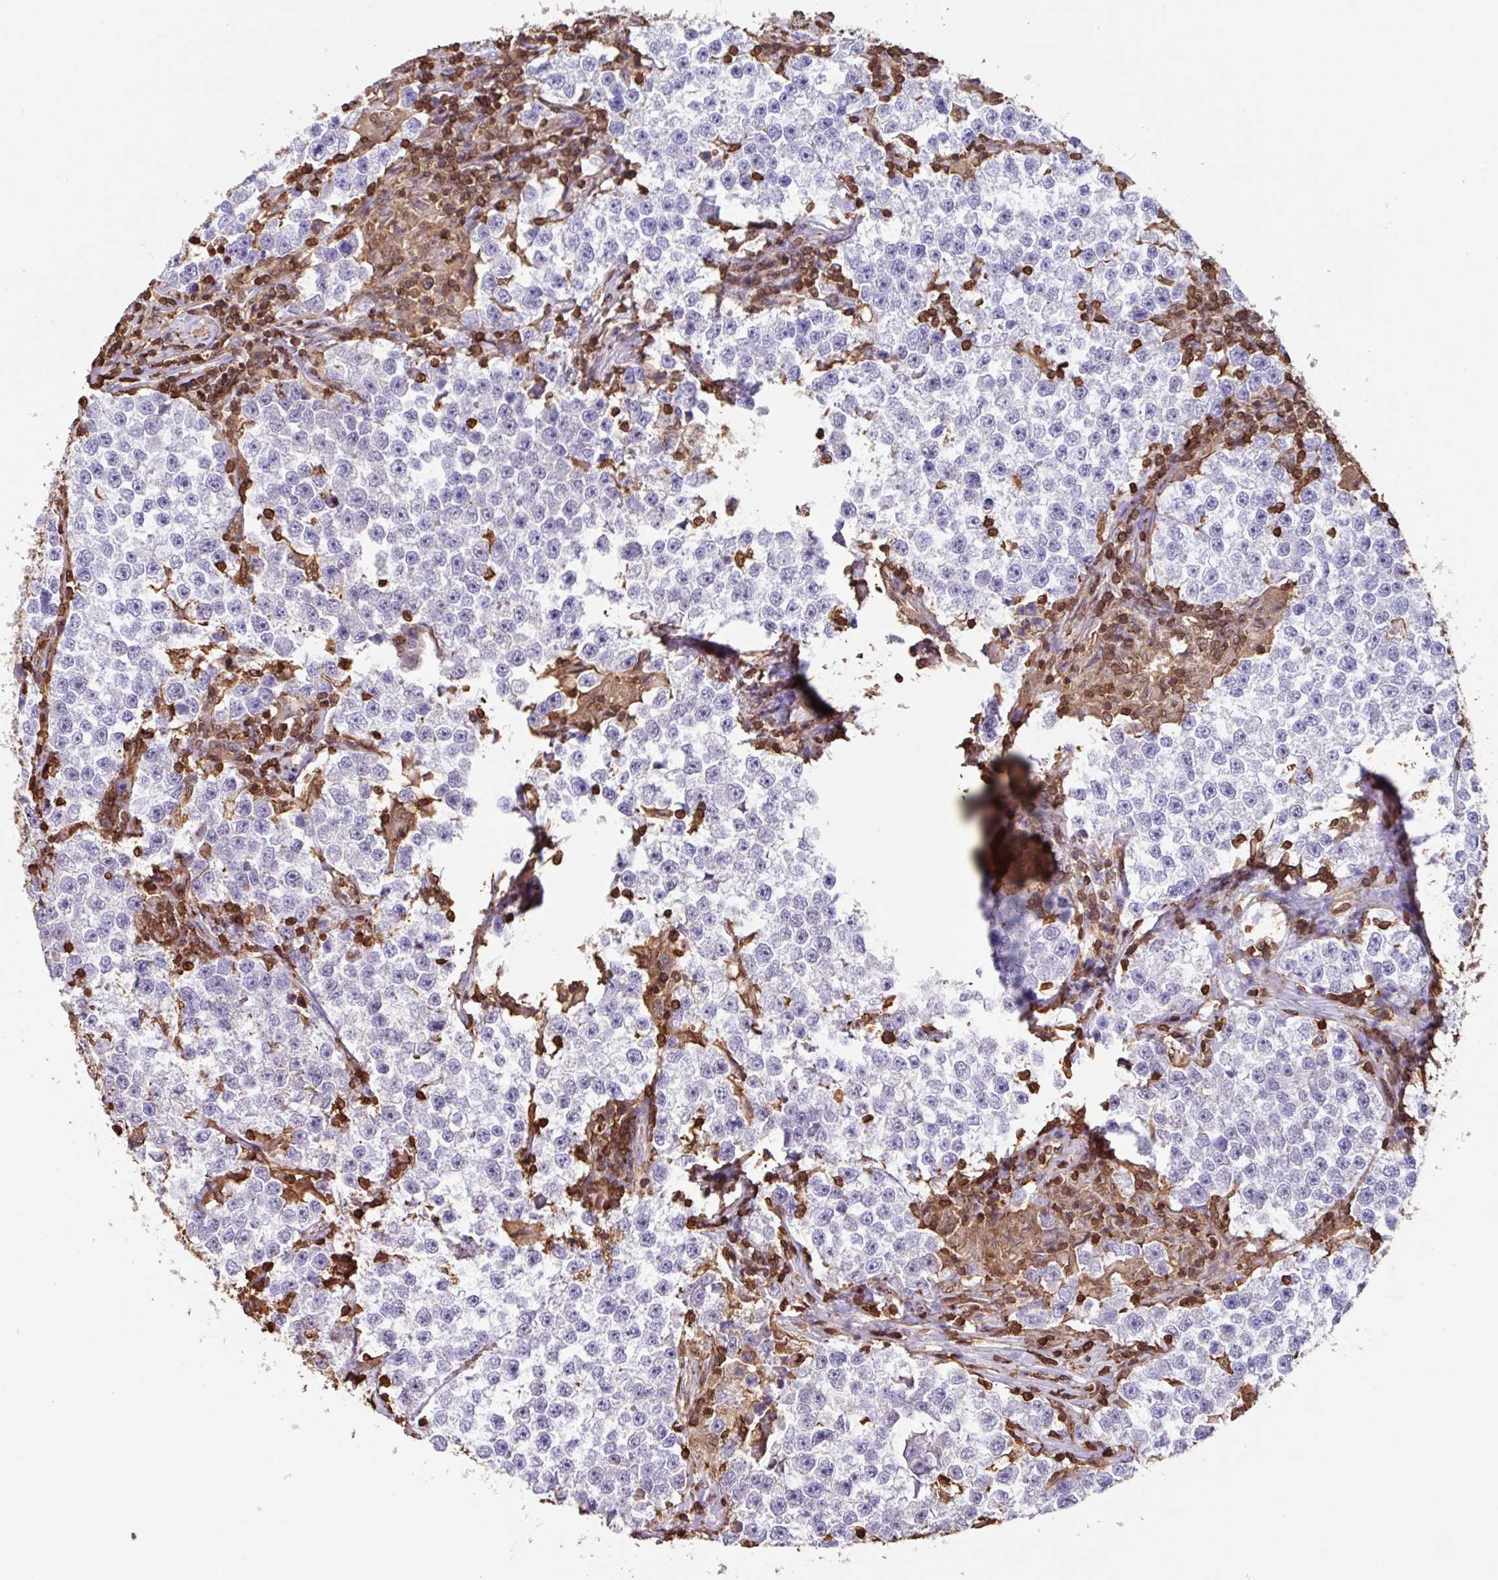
{"staining": {"intensity": "negative", "quantity": "none", "location": "none"}, "tissue": "testis cancer", "cell_type": "Tumor cells", "image_type": "cancer", "snomed": [{"axis": "morphology", "description": "Seminoma, NOS"}, {"axis": "topography", "description": "Testis"}], "caption": "This micrograph is of testis cancer stained with immunohistochemistry to label a protein in brown with the nuclei are counter-stained blue. There is no staining in tumor cells.", "gene": "ARHGDIB", "patient": {"sex": "male", "age": 46}}